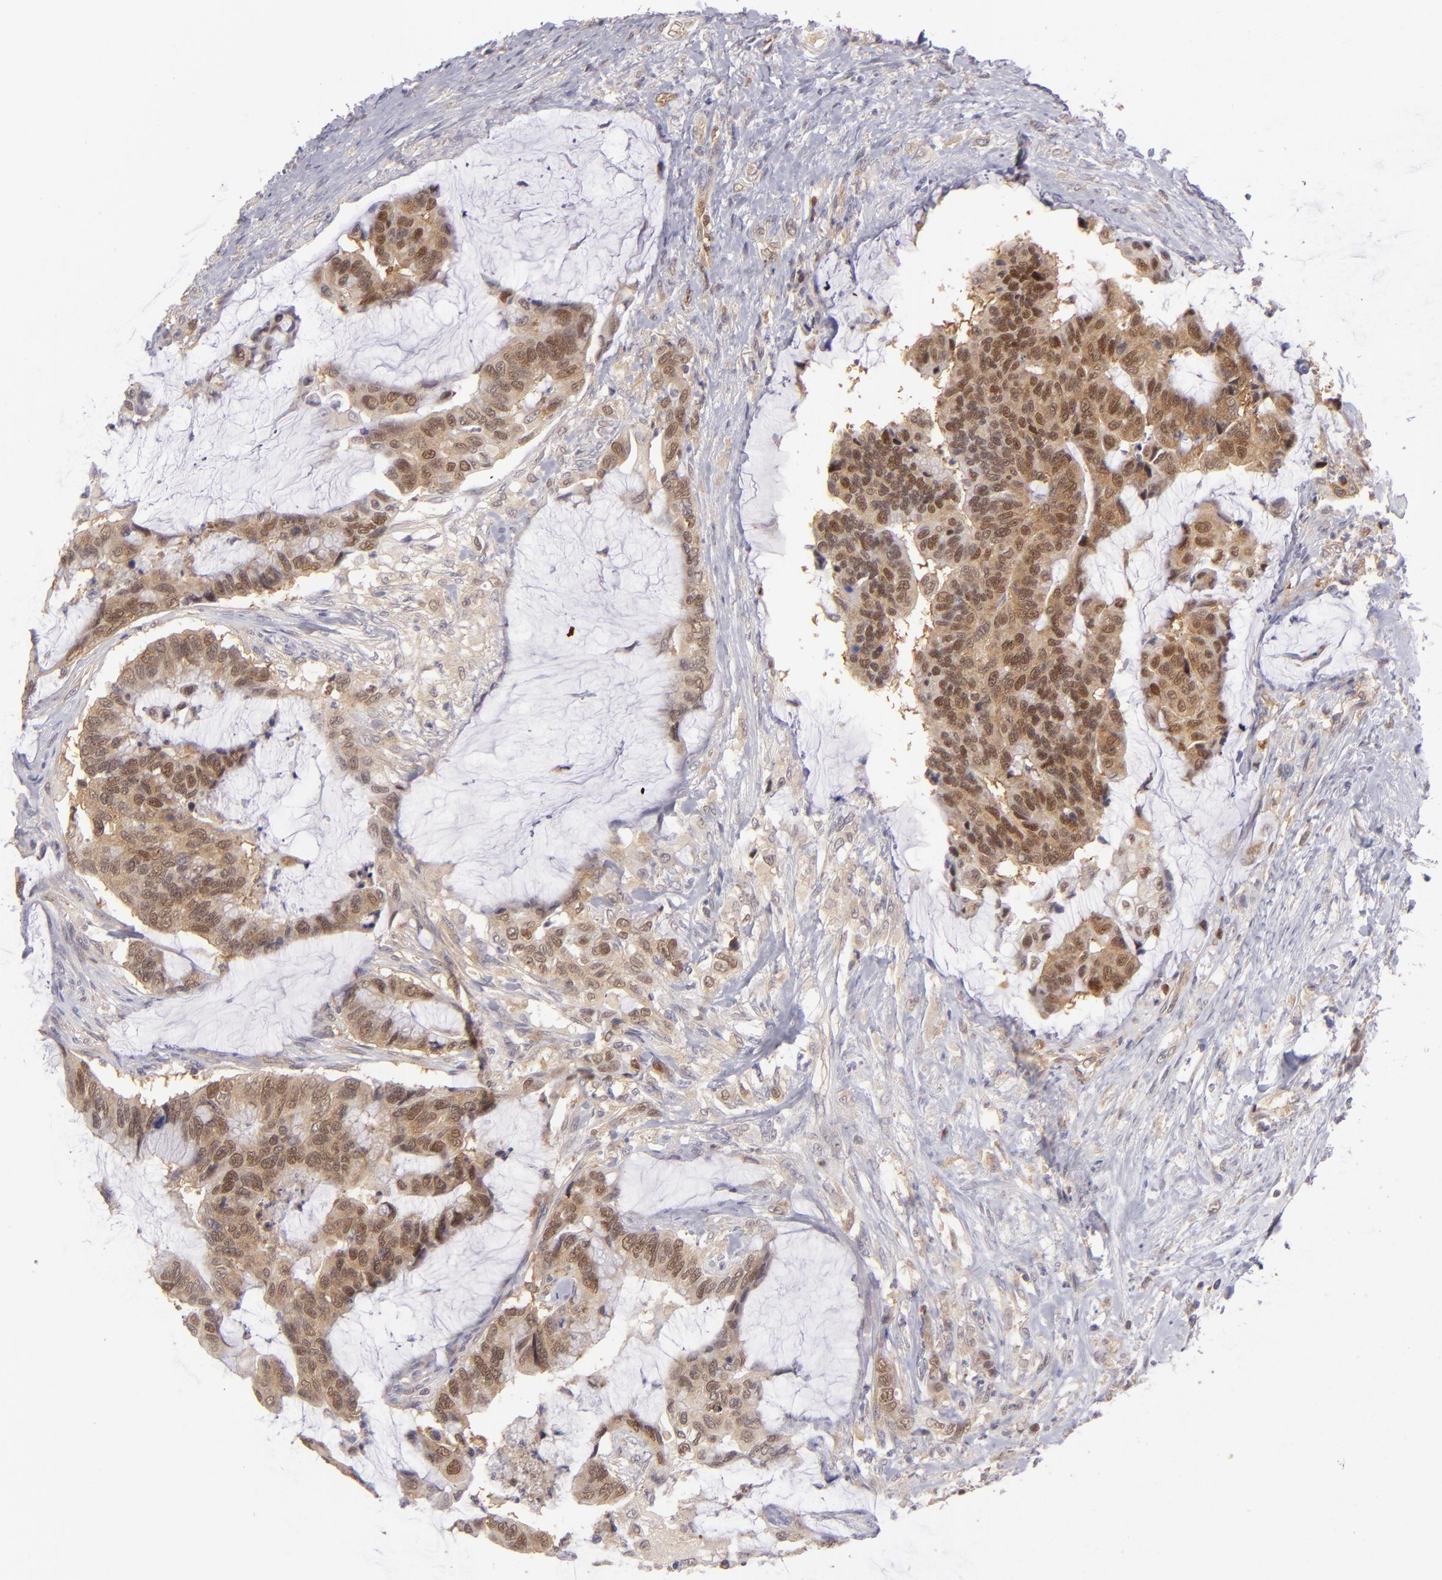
{"staining": {"intensity": "moderate", "quantity": ">75%", "location": "cytoplasmic/membranous"}, "tissue": "colorectal cancer", "cell_type": "Tumor cells", "image_type": "cancer", "snomed": [{"axis": "morphology", "description": "Adenocarcinoma, NOS"}, {"axis": "topography", "description": "Rectum"}], "caption": "Adenocarcinoma (colorectal) was stained to show a protein in brown. There is medium levels of moderate cytoplasmic/membranous positivity in approximately >75% of tumor cells. (Brightfield microscopy of DAB IHC at high magnification).", "gene": "PTPN13", "patient": {"sex": "female", "age": 59}}